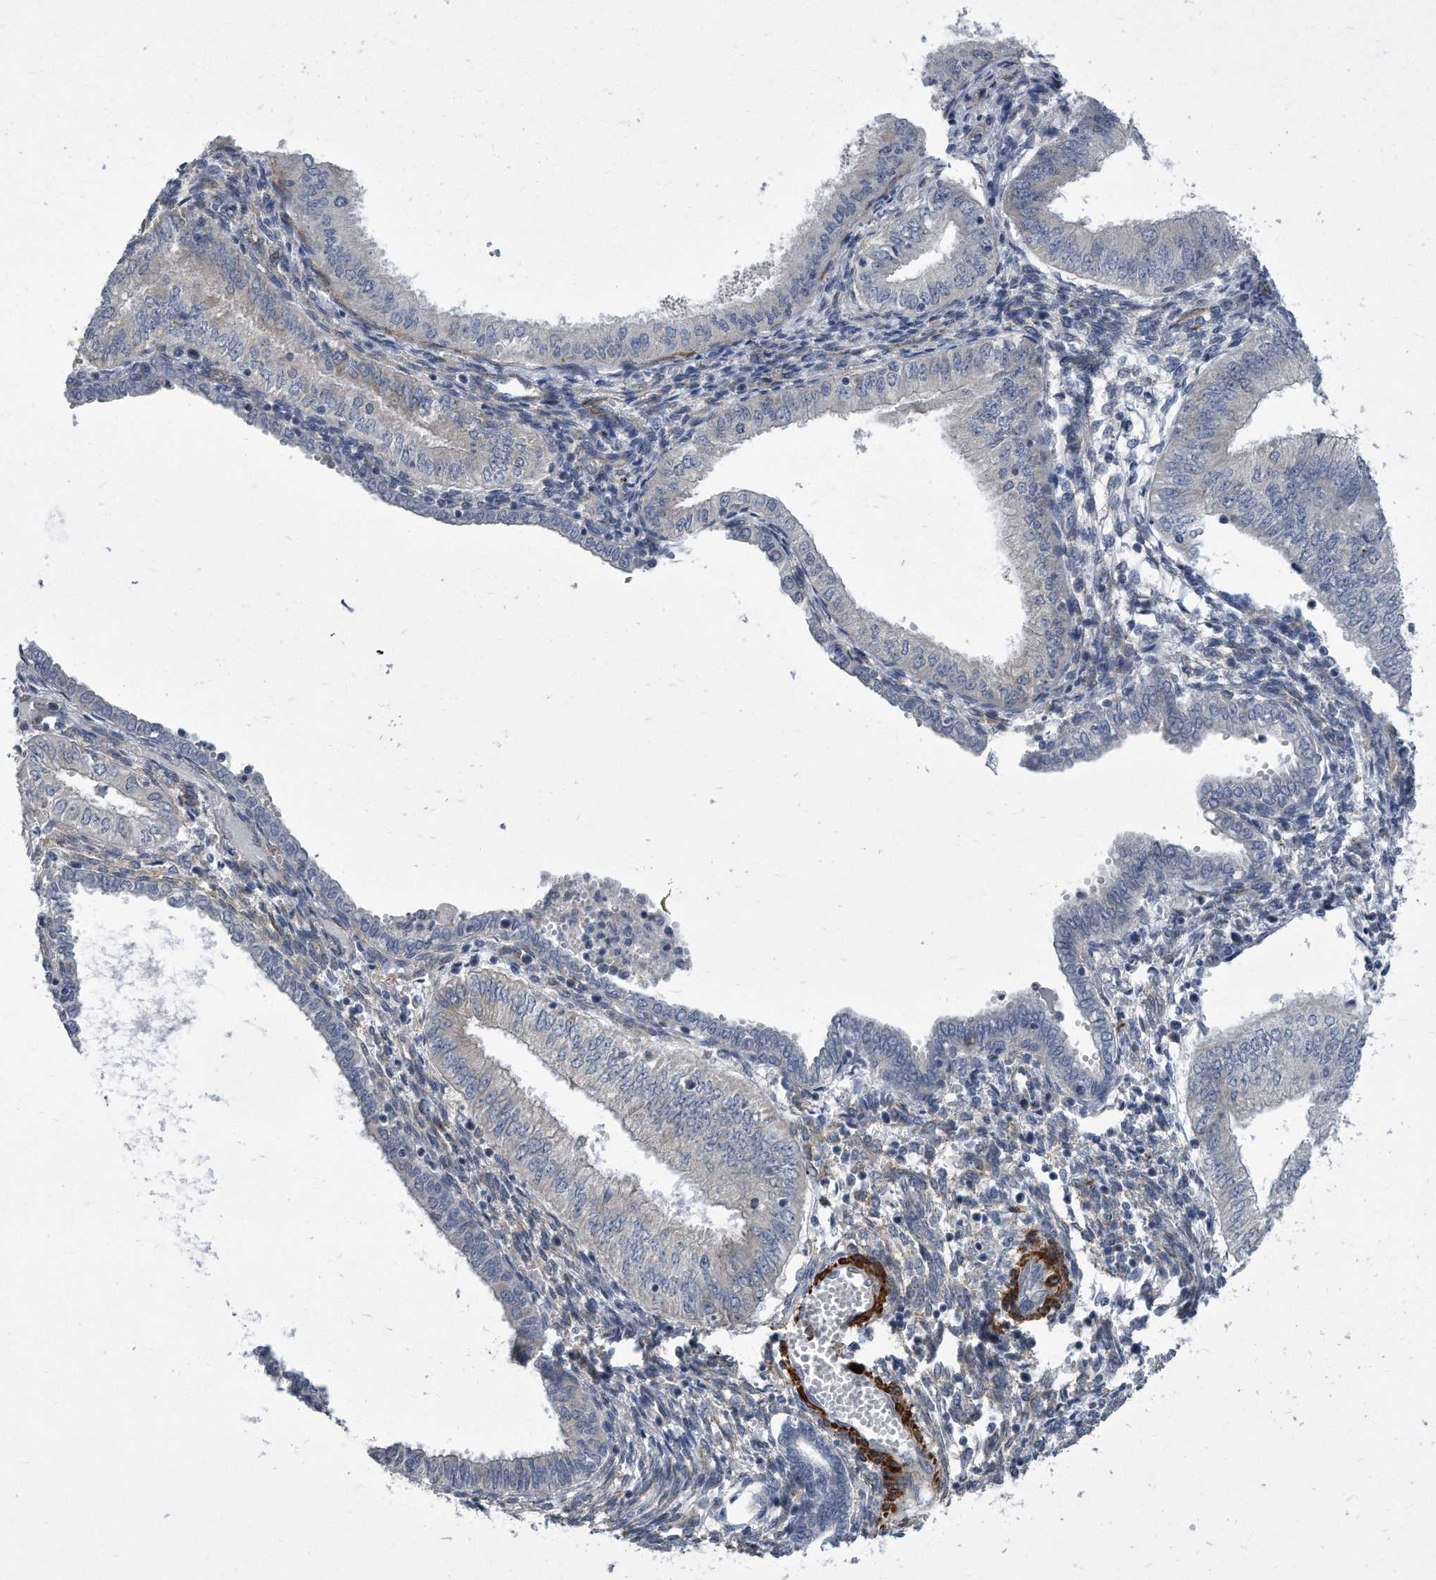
{"staining": {"intensity": "negative", "quantity": "none", "location": "none"}, "tissue": "endometrial cancer", "cell_type": "Tumor cells", "image_type": "cancer", "snomed": [{"axis": "morphology", "description": "Normal tissue, NOS"}, {"axis": "morphology", "description": "Adenocarcinoma, NOS"}, {"axis": "topography", "description": "Endometrium"}], "caption": "DAB immunohistochemical staining of adenocarcinoma (endometrial) exhibits no significant positivity in tumor cells.", "gene": "EIF2B4", "patient": {"sex": "female", "age": 53}}